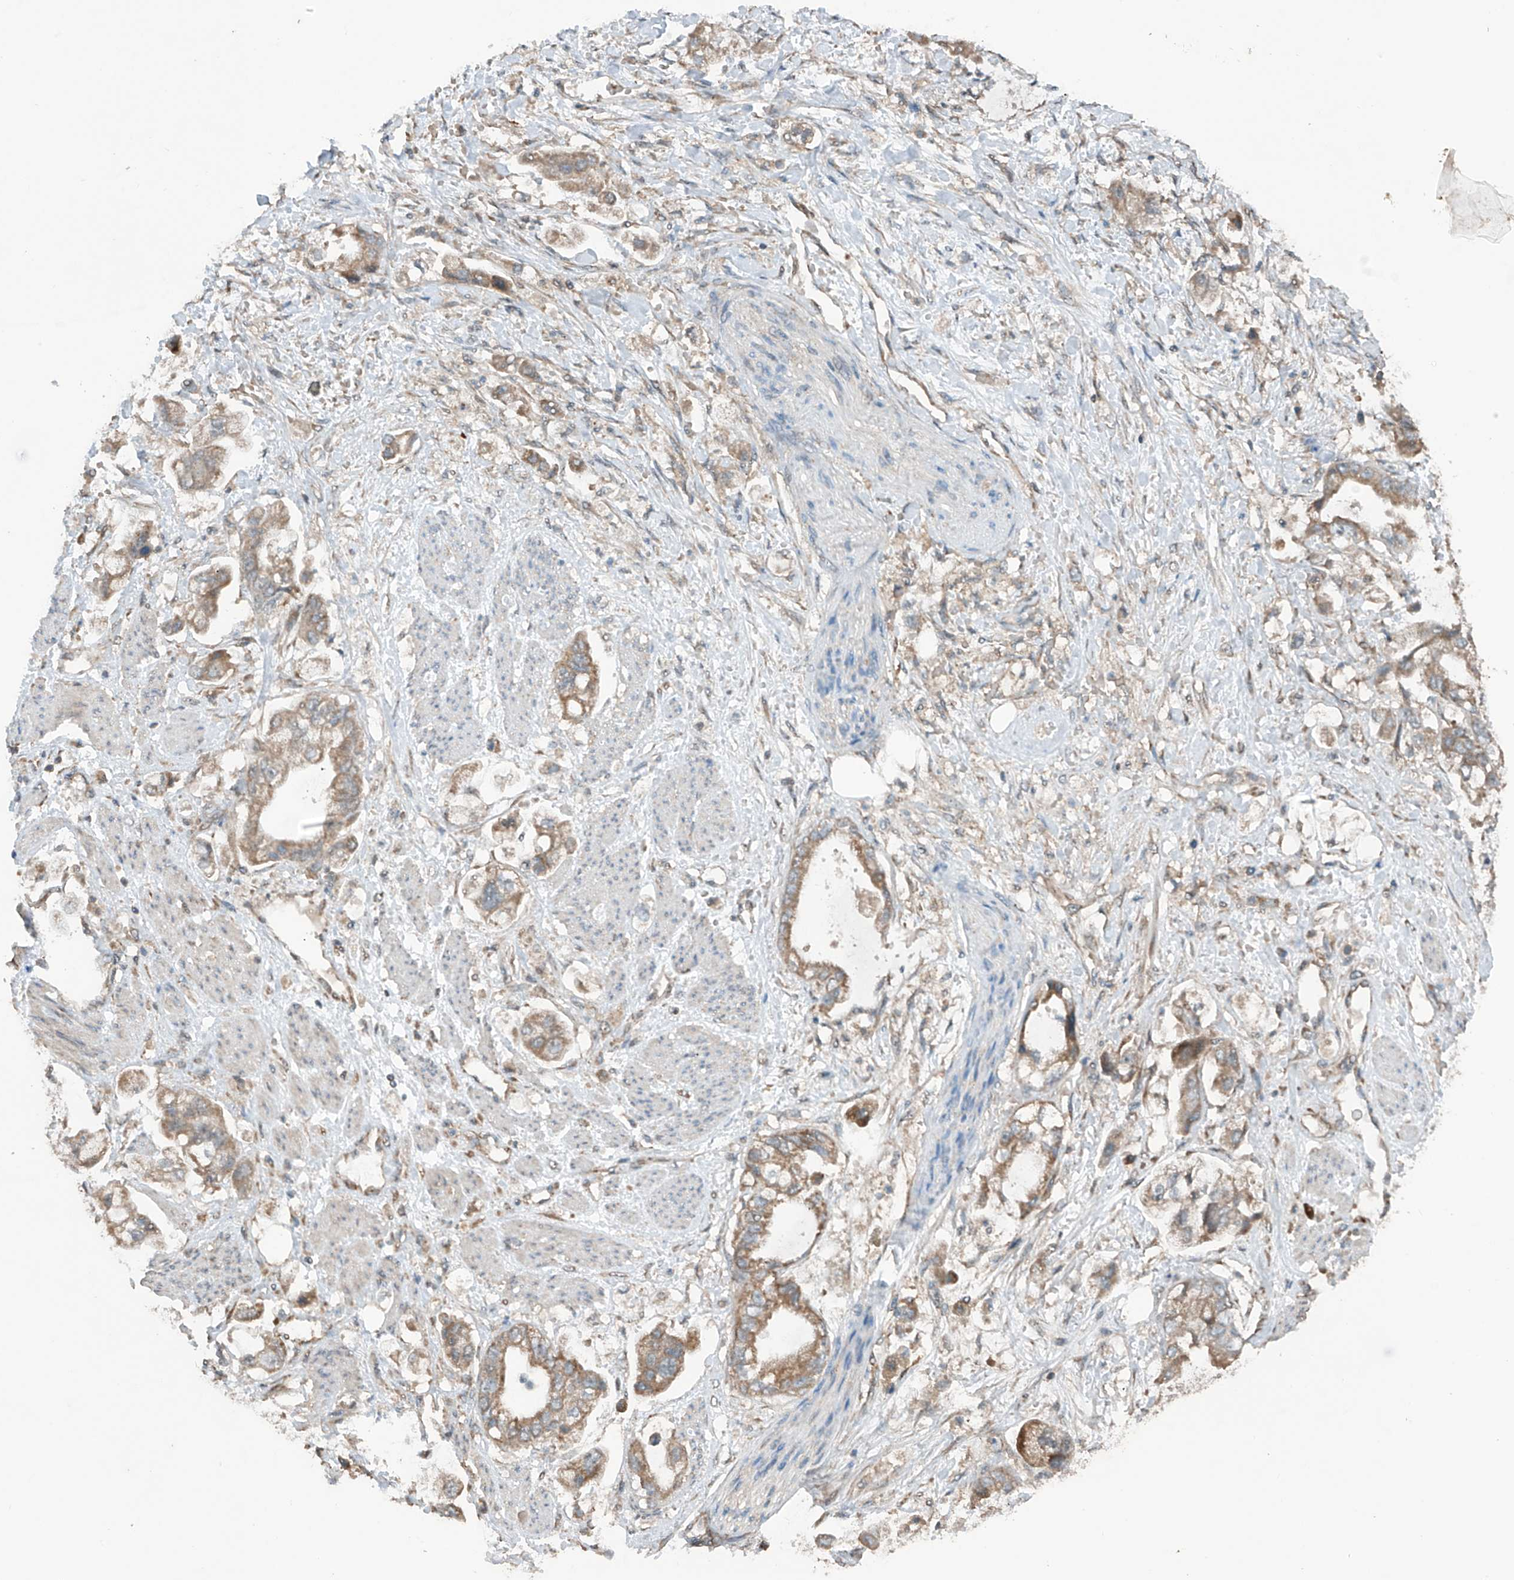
{"staining": {"intensity": "weak", "quantity": ">75%", "location": "cytoplasmic/membranous"}, "tissue": "stomach cancer", "cell_type": "Tumor cells", "image_type": "cancer", "snomed": [{"axis": "morphology", "description": "Adenocarcinoma, NOS"}, {"axis": "topography", "description": "Stomach"}], "caption": "Immunohistochemical staining of human stomach adenocarcinoma exhibits weak cytoplasmic/membranous protein expression in about >75% of tumor cells. The protein of interest is shown in brown color, while the nuclei are stained blue.", "gene": "SAMD3", "patient": {"sex": "male", "age": 62}}